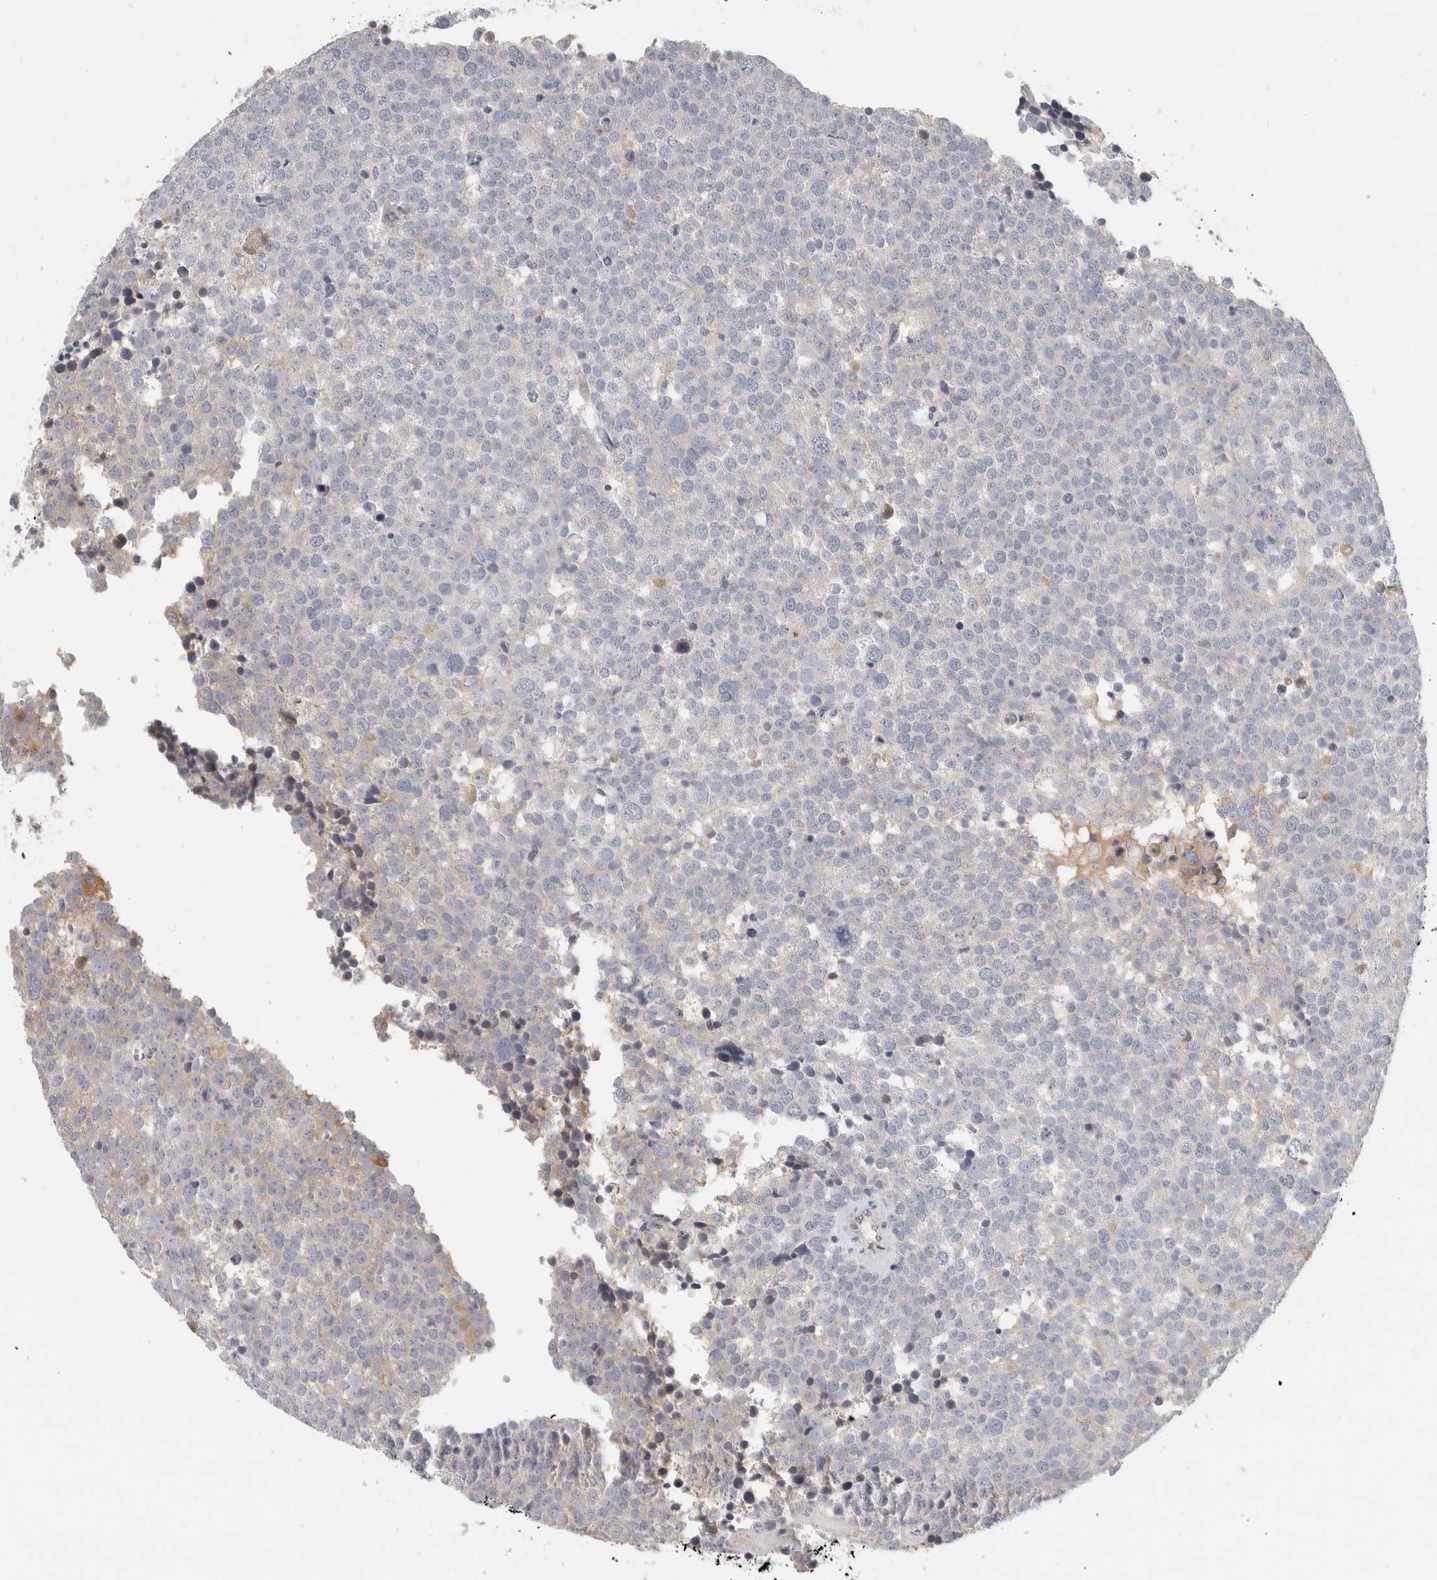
{"staining": {"intensity": "negative", "quantity": "none", "location": "none"}, "tissue": "testis cancer", "cell_type": "Tumor cells", "image_type": "cancer", "snomed": [{"axis": "morphology", "description": "Seminoma, NOS"}, {"axis": "topography", "description": "Testis"}], "caption": "Micrograph shows no significant protein expression in tumor cells of seminoma (testis).", "gene": "STK31", "patient": {"sex": "male", "age": 71}}